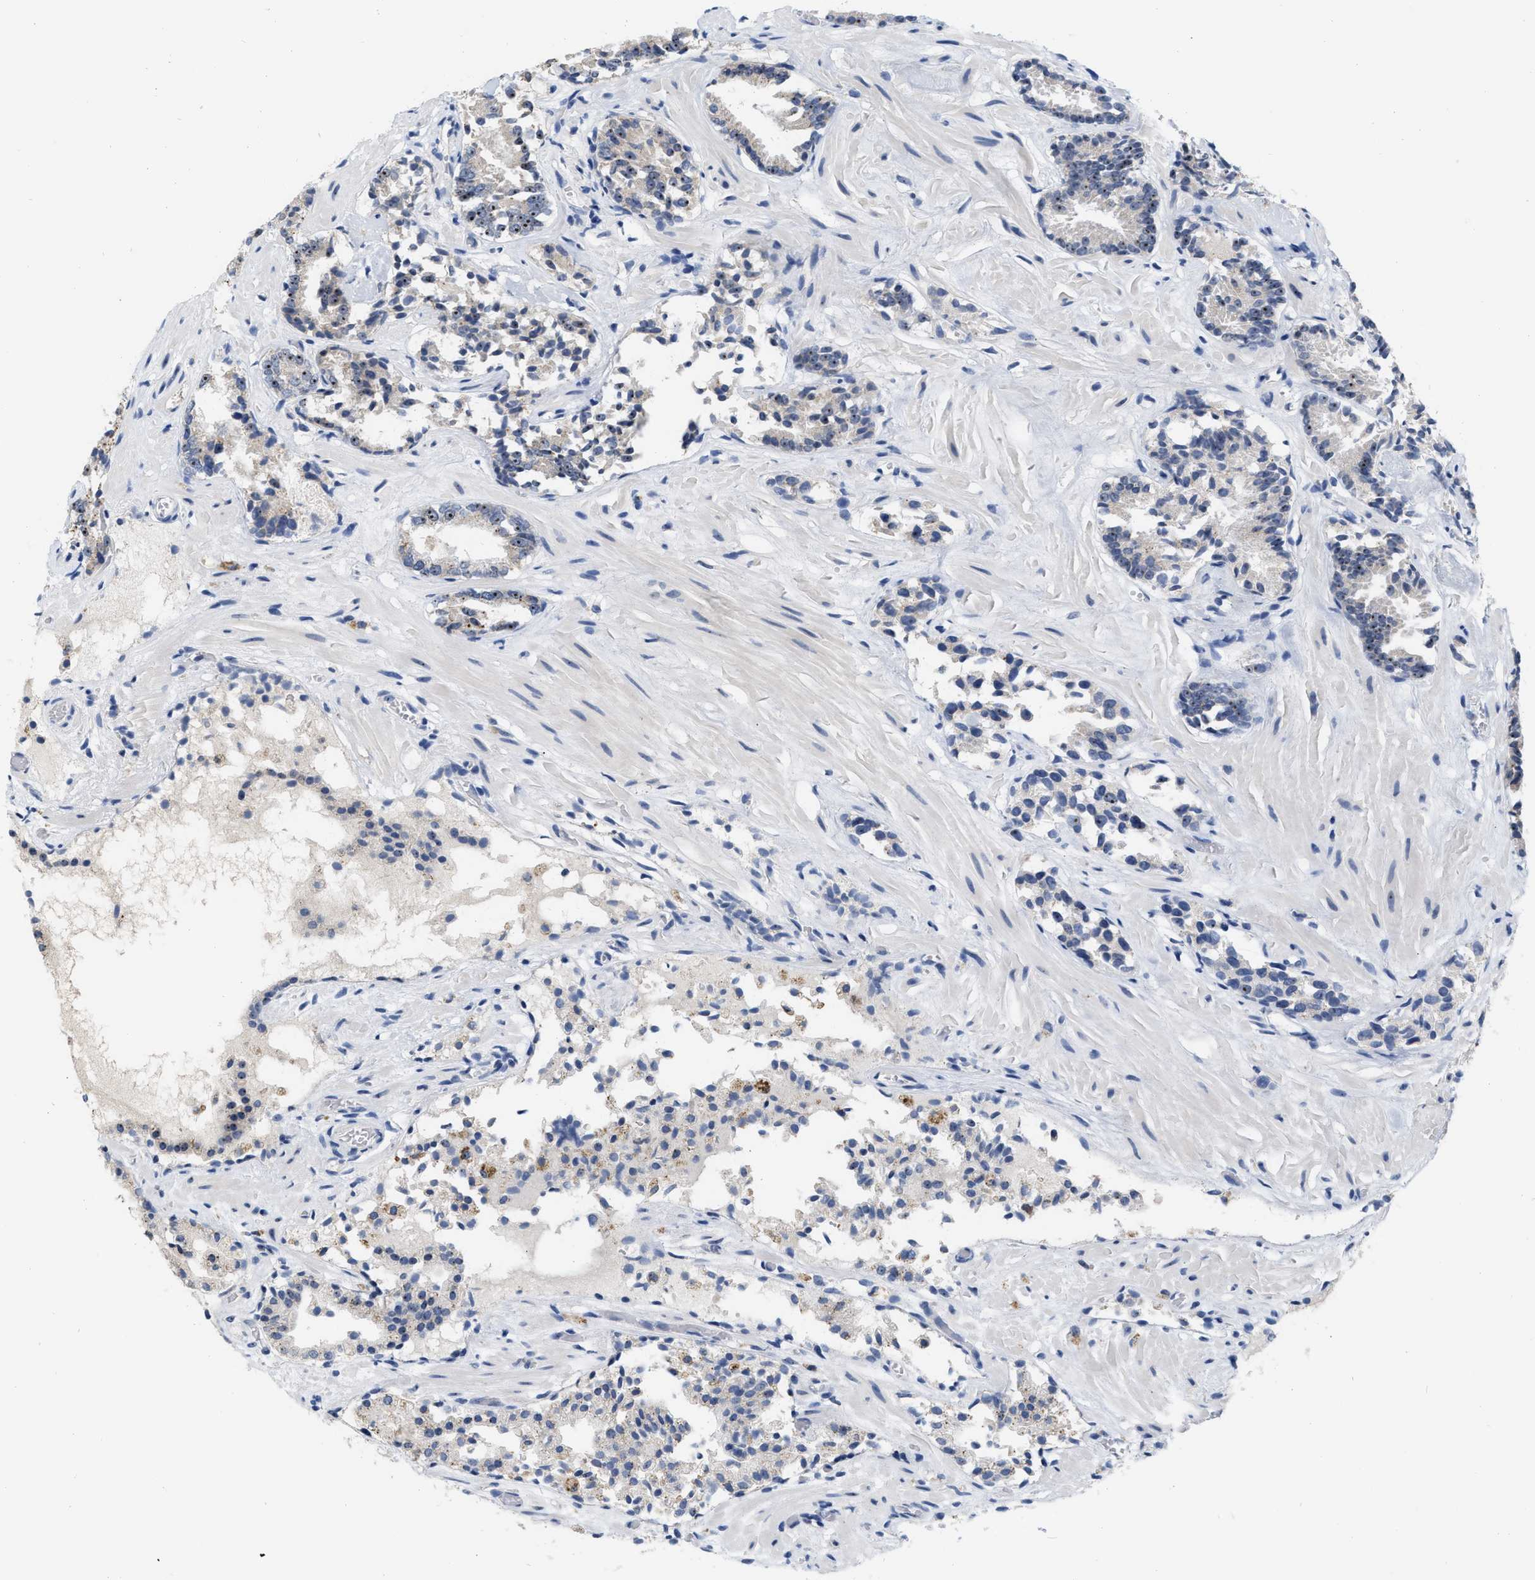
{"staining": {"intensity": "moderate", "quantity": "25%-75%", "location": "nuclear"}, "tissue": "prostate cancer", "cell_type": "Tumor cells", "image_type": "cancer", "snomed": [{"axis": "morphology", "description": "Adenocarcinoma, Low grade"}, {"axis": "topography", "description": "Prostate"}], "caption": "Immunohistochemical staining of human prostate cancer (adenocarcinoma (low-grade)) displays moderate nuclear protein positivity in about 25%-75% of tumor cells.", "gene": "ELAC2", "patient": {"sex": "male", "age": 51}}